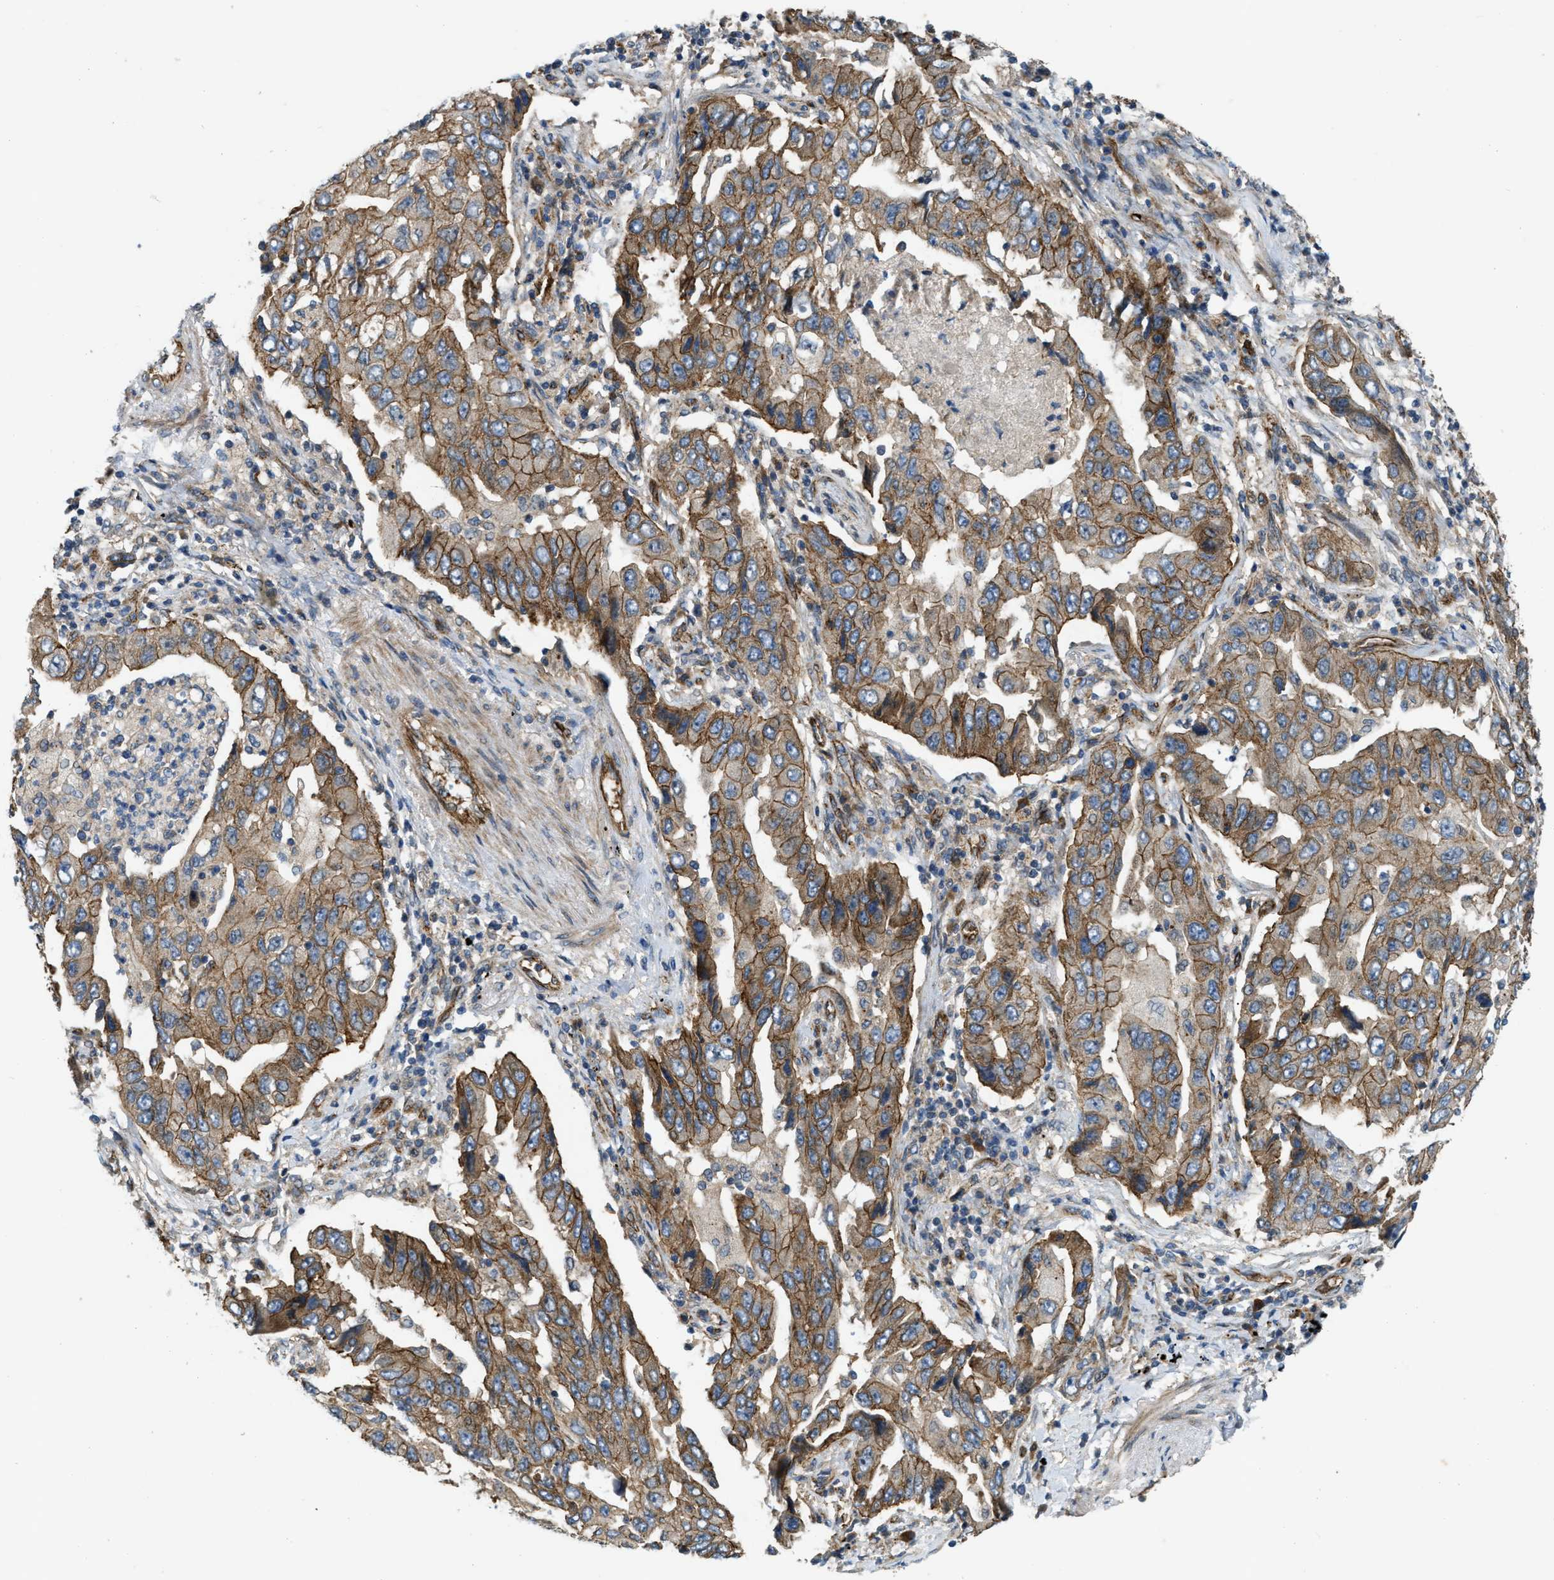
{"staining": {"intensity": "moderate", "quantity": ">75%", "location": "cytoplasmic/membranous"}, "tissue": "lung cancer", "cell_type": "Tumor cells", "image_type": "cancer", "snomed": [{"axis": "morphology", "description": "Adenocarcinoma, NOS"}, {"axis": "topography", "description": "Lung"}], "caption": "Lung adenocarcinoma stained with a protein marker demonstrates moderate staining in tumor cells.", "gene": "ERC1", "patient": {"sex": "female", "age": 65}}